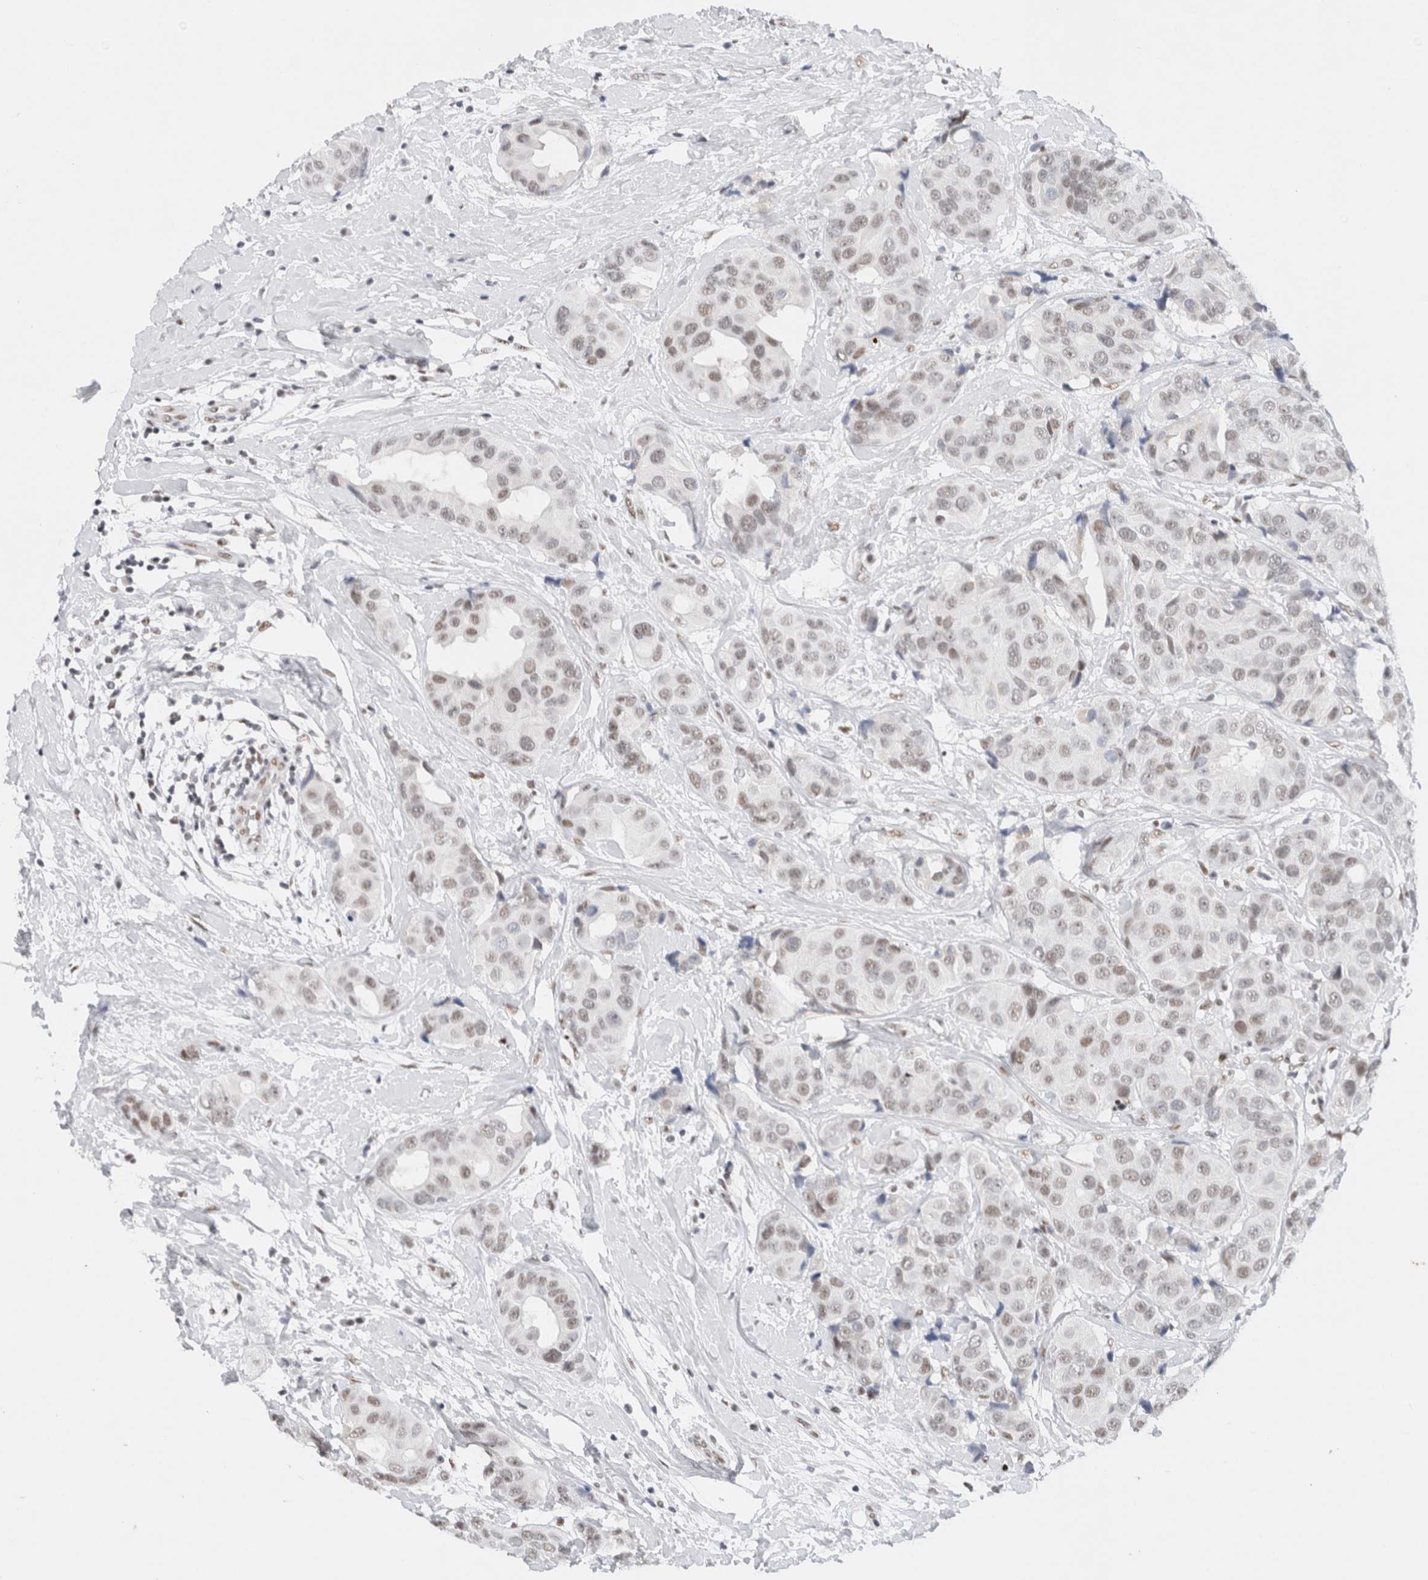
{"staining": {"intensity": "weak", "quantity": "25%-75%", "location": "nuclear"}, "tissue": "breast cancer", "cell_type": "Tumor cells", "image_type": "cancer", "snomed": [{"axis": "morphology", "description": "Normal tissue, NOS"}, {"axis": "morphology", "description": "Duct carcinoma"}, {"axis": "topography", "description": "Breast"}], "caption": "Breast cancer stained with a protein marker displays weak staining in tumor cells.", "gene": "COPS7A", "patient": {"sex": "female", "age": 39}}